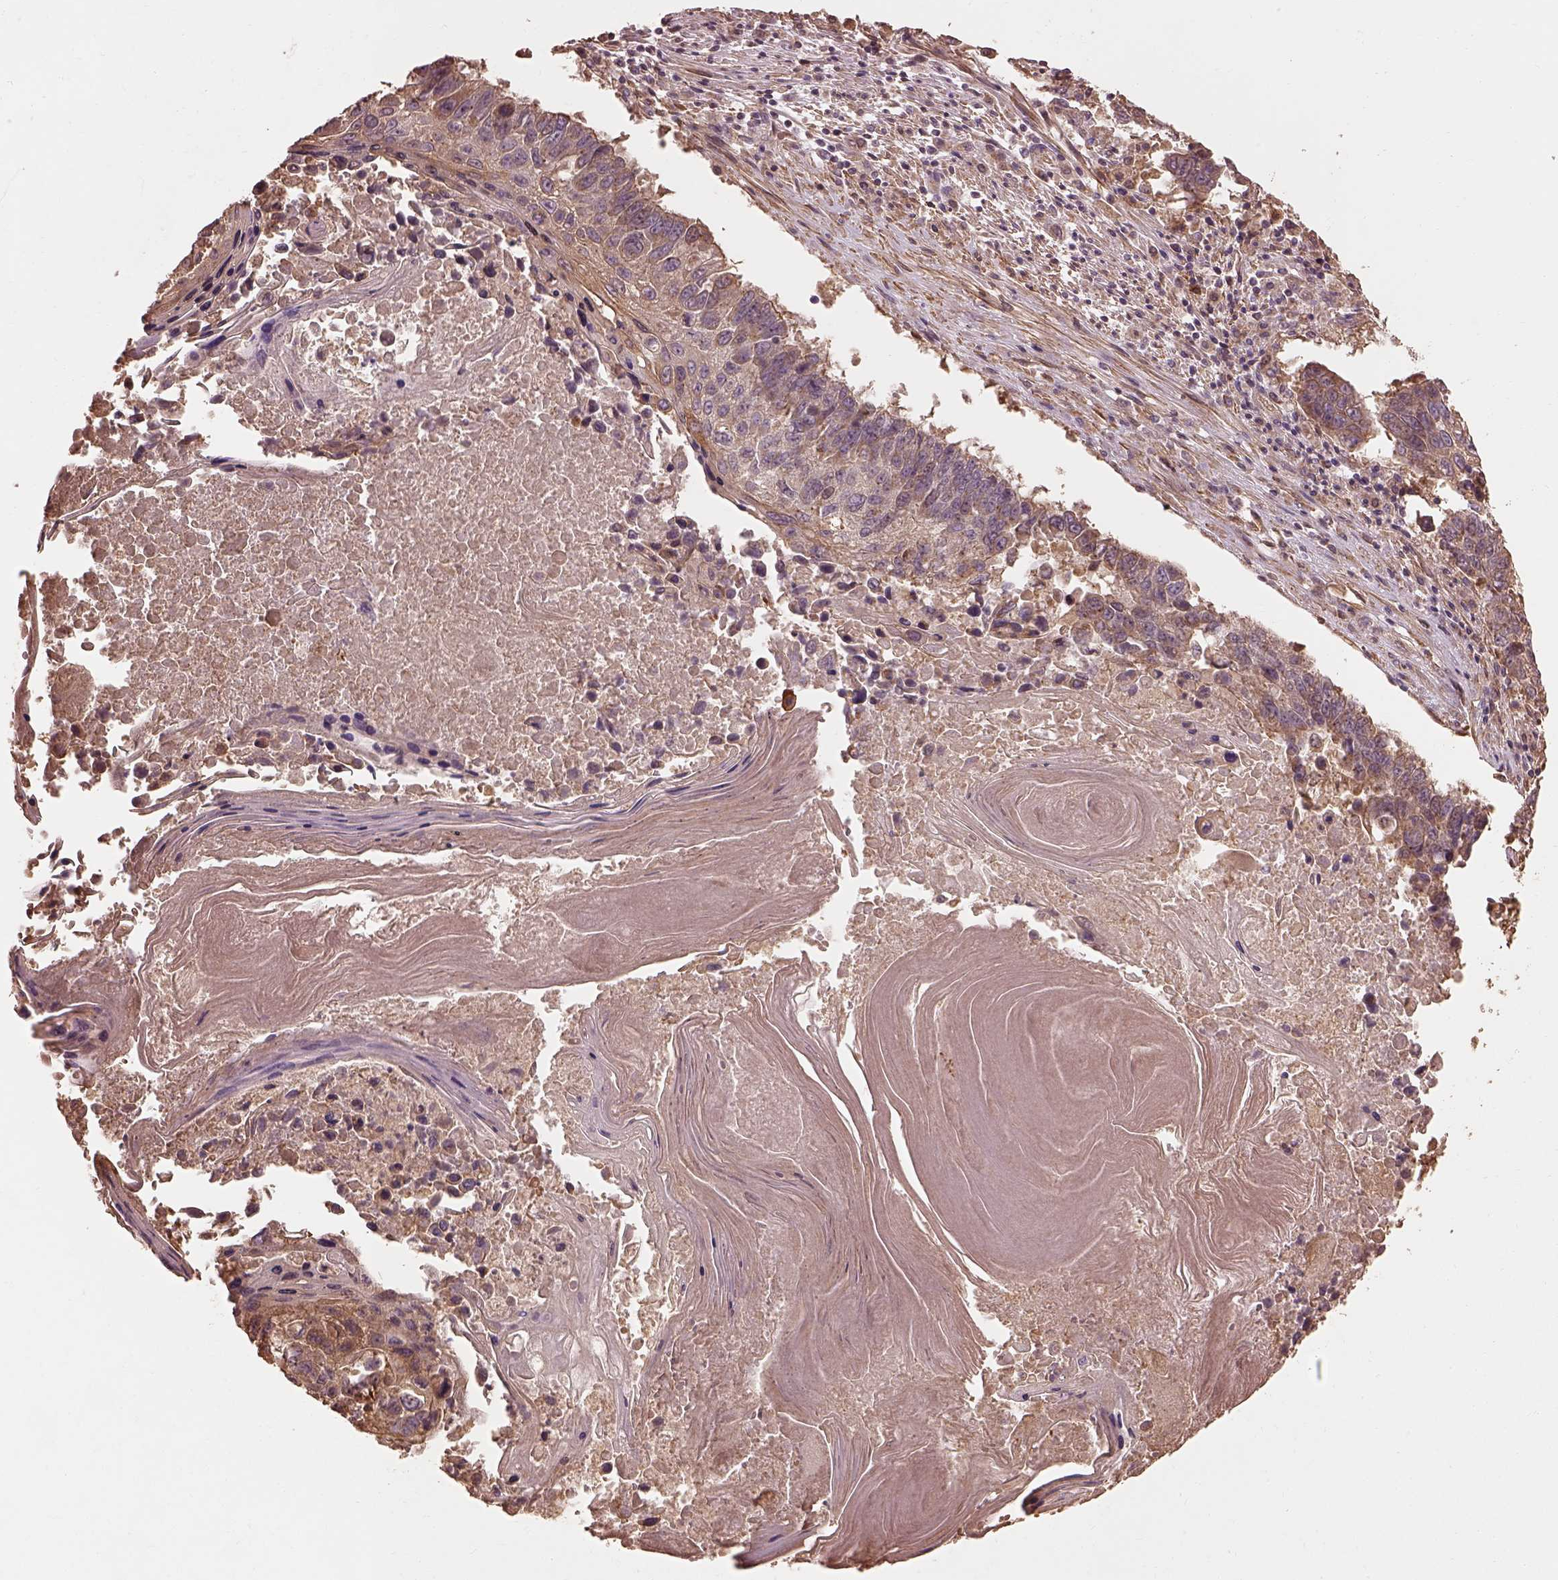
{"staining": {"intensity": "moderate", "quantity": "25%-75%", "location": "cytoplasmic/membranous"}, "tissue": "lung cancer", "cell_type": "Tumor cells", "image_type": "cancer", "snomed": [{"axis": "morphology", "description": "Squamous cell carcinoma, NOS"}, {"axis": "topography", "description": "Lung"}], "caption": "IHC micrograph of human lung cancer (squamous cell carcinoma) stained for a protein (brown), which exhibits medium levels of moderate cytoplasmic/membranous positivity in about 25%-75% of tumor cells.", "gene": "METTL4", "patient": {"sex": "male", "age": 73}}